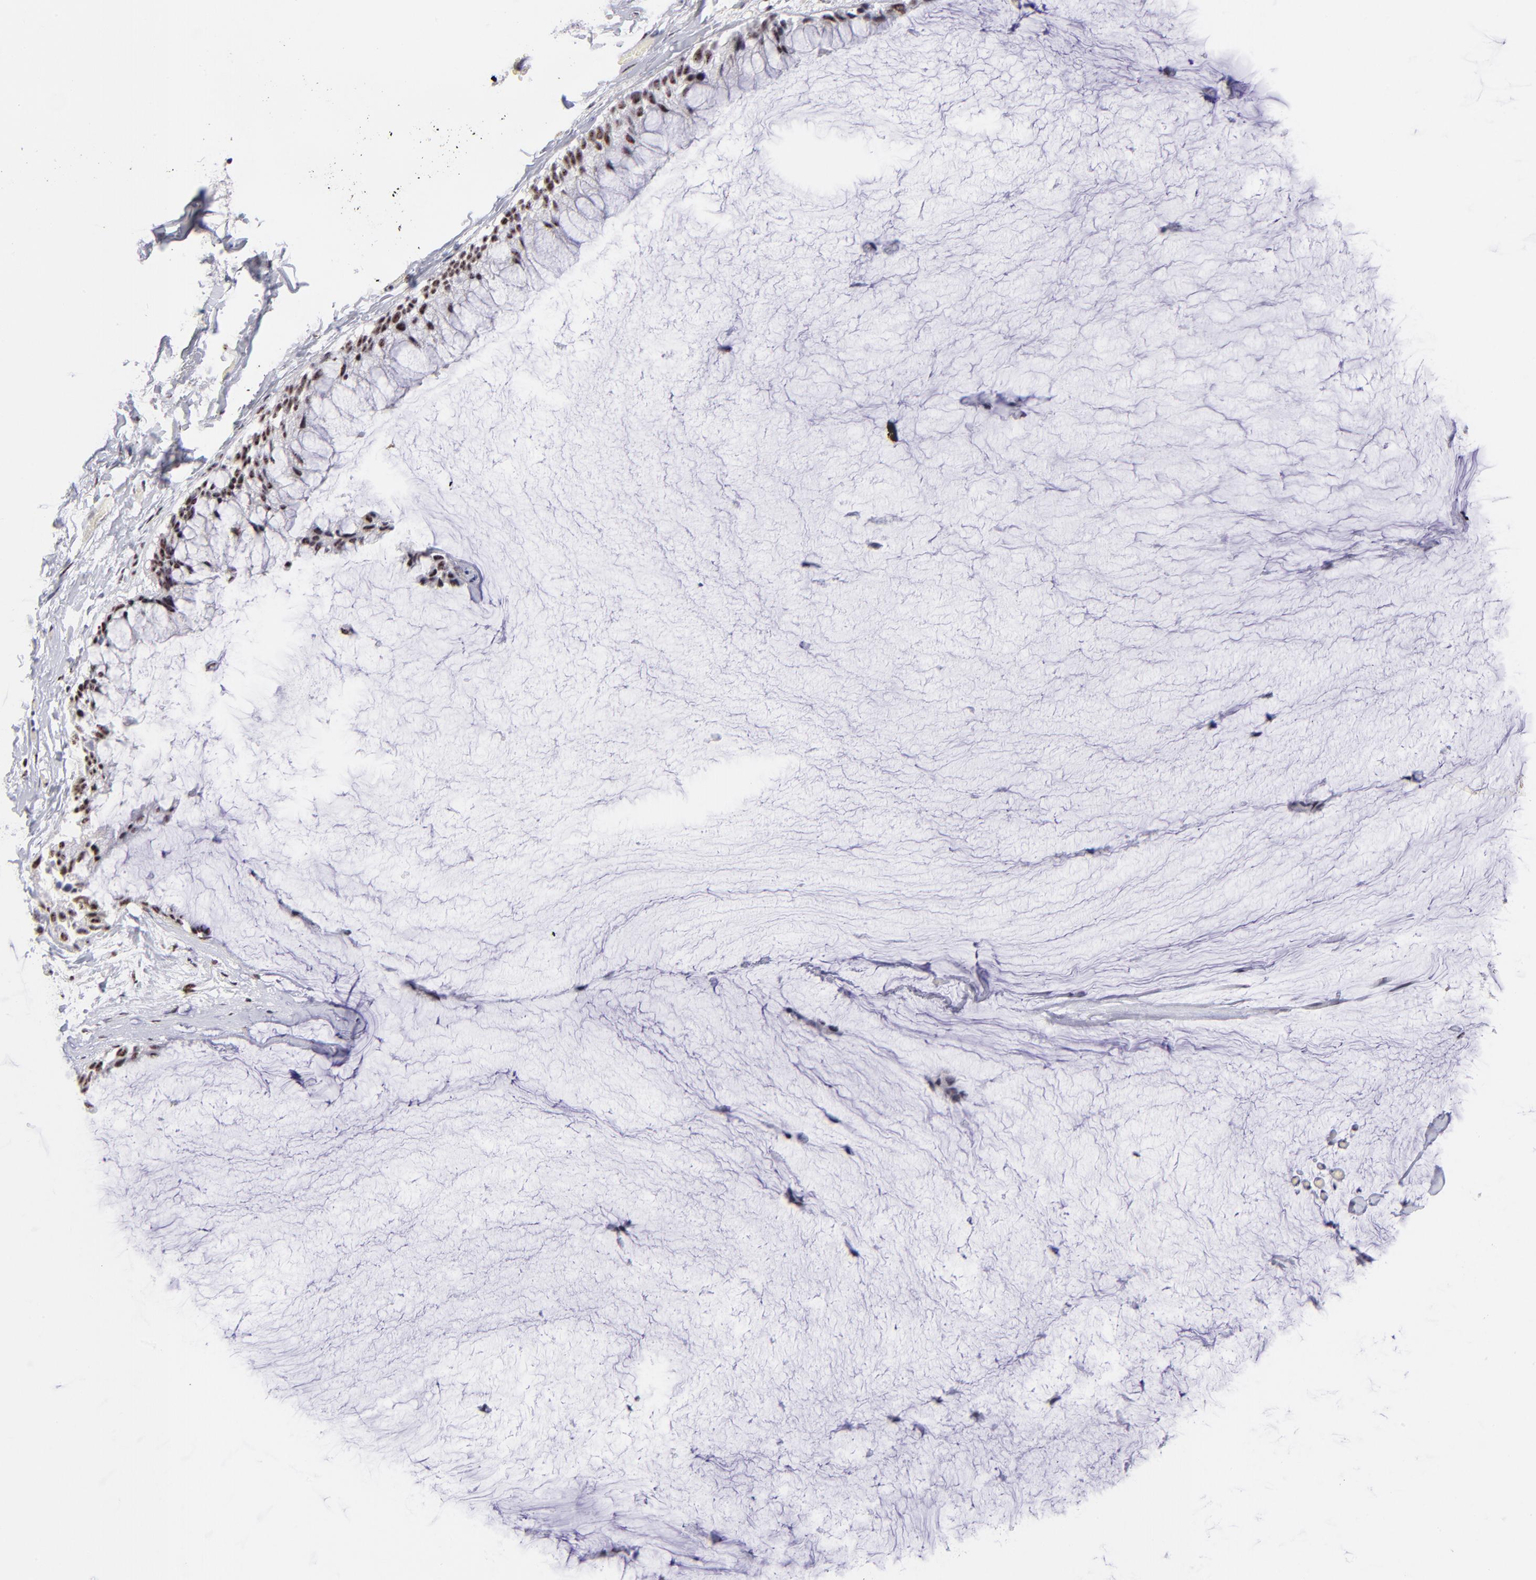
{"staining": {"intensity": "moderate", "quantity": ">75%", "location": "nuclear"}, "tissue": "ovarian cancer", "cell_type": "Tumor cells", "image_type": "cancer", "snomed": [{"axis": "morphology", "description": "Cystadenocarcinoma, mucinous, NOS"}, {"axis": "topography", "description": "Ovary"}], "caption": "Mucinous cystadenocarcinoma (ovarian) stained for a protein (brown) exhibits moderate nuclear positive expression in approximately >75% of tumor cells.", "gene": "CDC25C", "patient": {"sex": "female", "age": 39}}